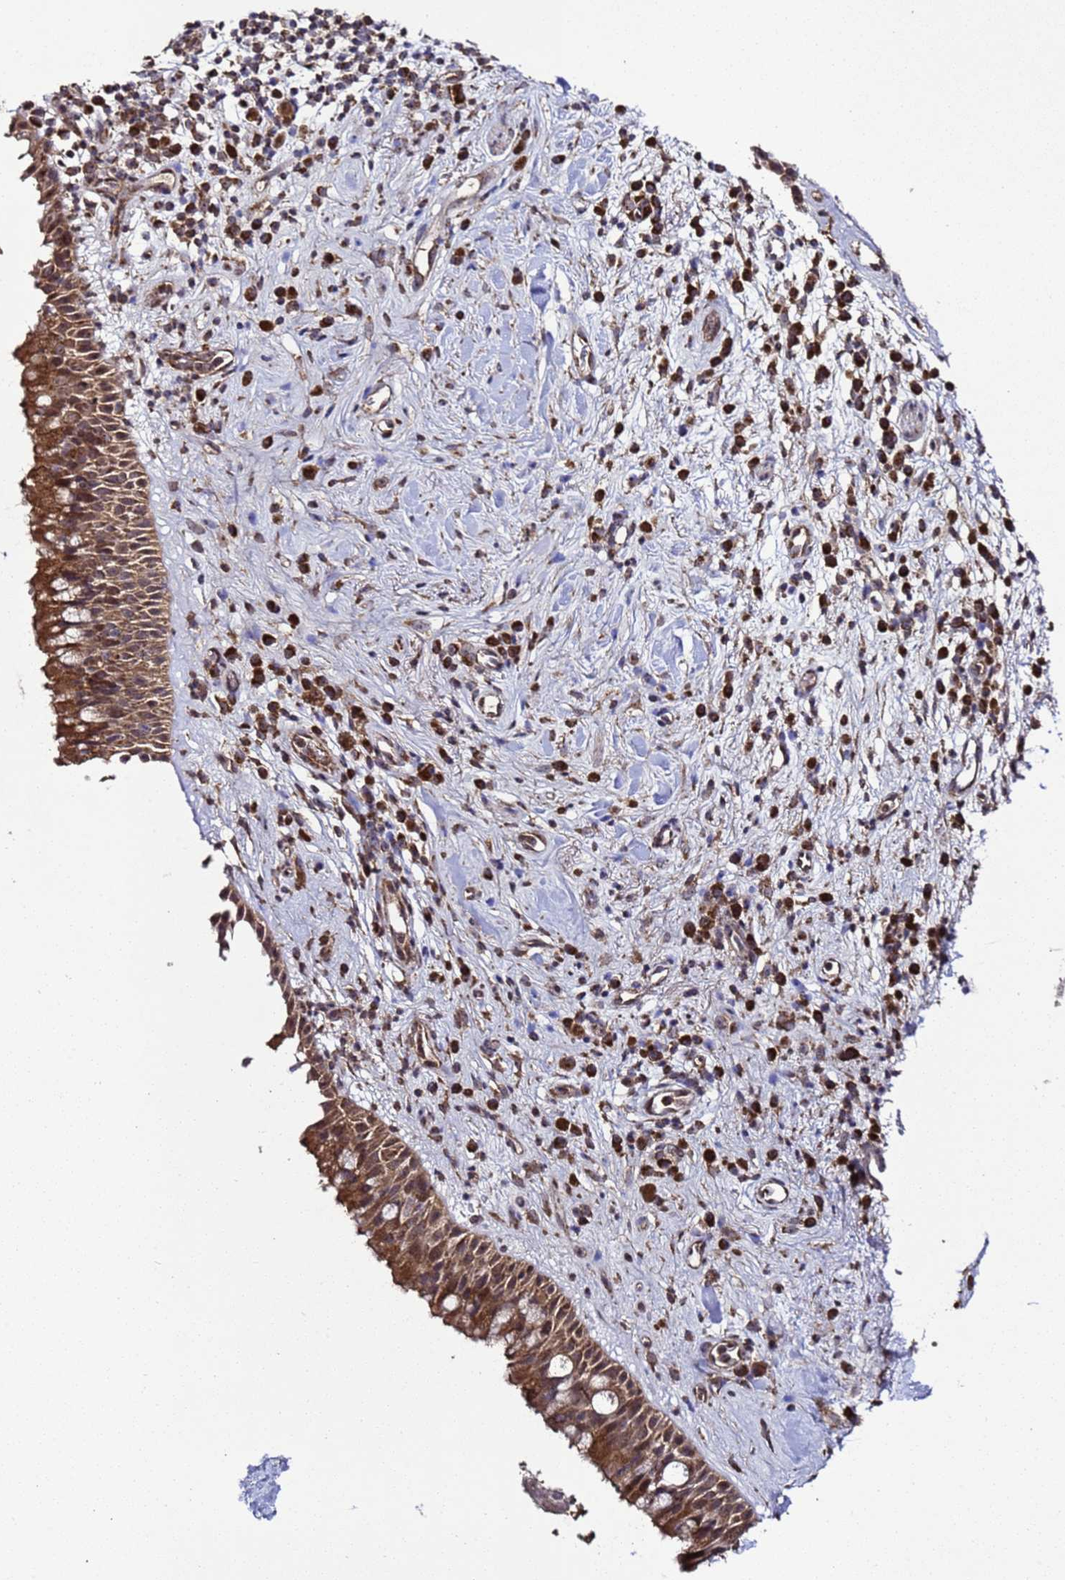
{"staining": {"intensity": "moderate", "quantity": ">75%", "location": "cytoplasmic/membranous"}, "tissue": "nasopharynx", "cell_type": "Respiratory epithelial cells", "image_type": "normal", "snomed": [{"axis": "morphology", "description": "Normal tissue, NOS"}, {"axis": "morphology", "description": "Squamous cell carcinoma, NOS"}, {"axis": "topography", "description": "Nasopharynx"}, {"axis": "topography", "description": "Head-Neck"}], "caption": "Nasopharynx stained with a brown dye shows moderate cytoplasmic/membranous positive staining in about >75% of respiratory epithelial cells.", "gene": "HSPBAP1", "patient": {"sex": "male", "age": 85}}